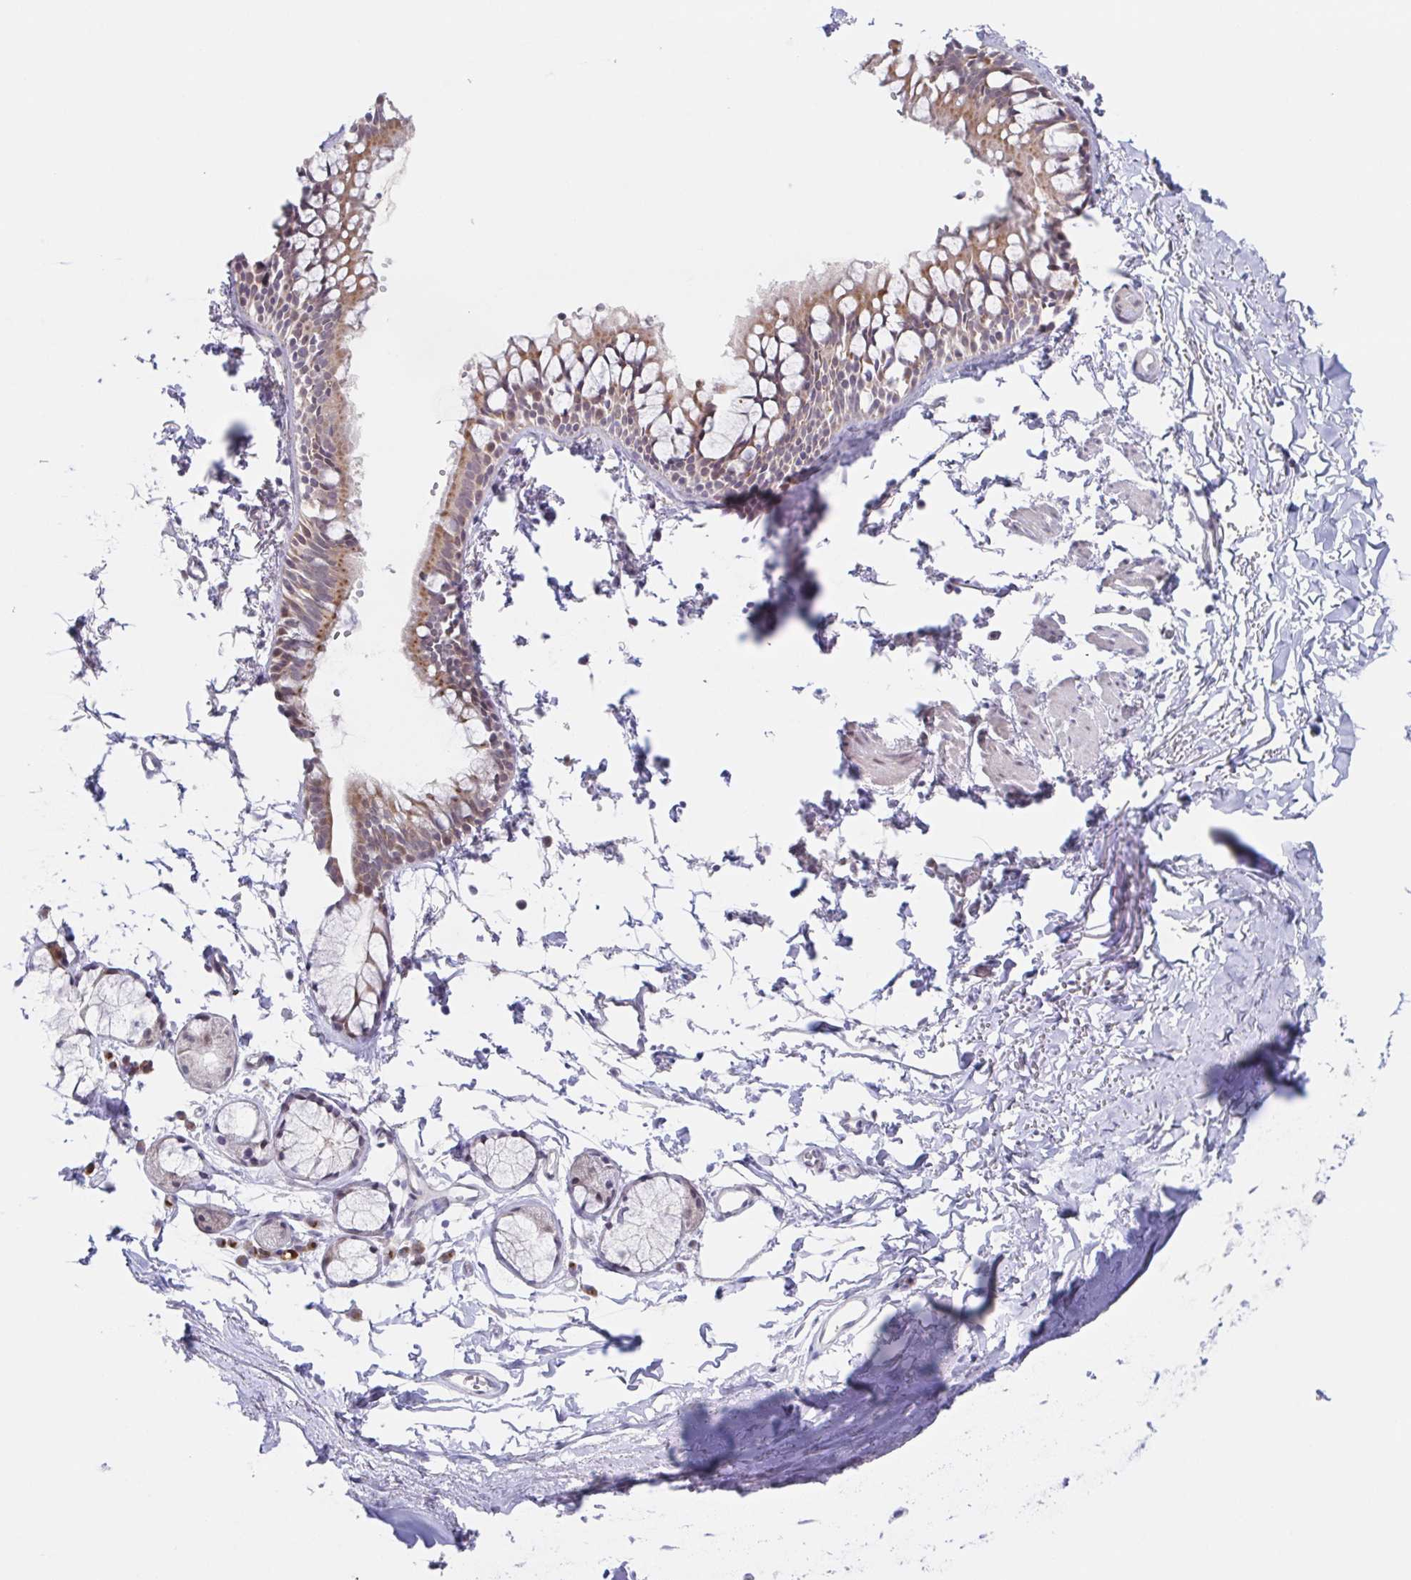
{"staining": {"intensity": "weak", "quantity": "25%-75%", "location": "cytoplasmic/membranous"}, "tissue": "bronchus", "cell_type": "Respiratory epithelial cells", "image_type": "normal", "snomed": [{"axis": "morphology", "description": "Normal tissue, NOS"}, {"axis": "topography", "description": "Cartilage tissue"}, {"axis": "topography", "description": "Bronchus"}, {"axis": "topography", "description": "Peripheral nerve tissue"}], "caption": "Brown immunohistochemical staining in normal human bronchus shows weak cytoplasmic/membranous positivity in about 25%-75% of respiratory epithelial cells.", "gene": "POU2F3", "patient": {"sex": "female", "age": 59}}